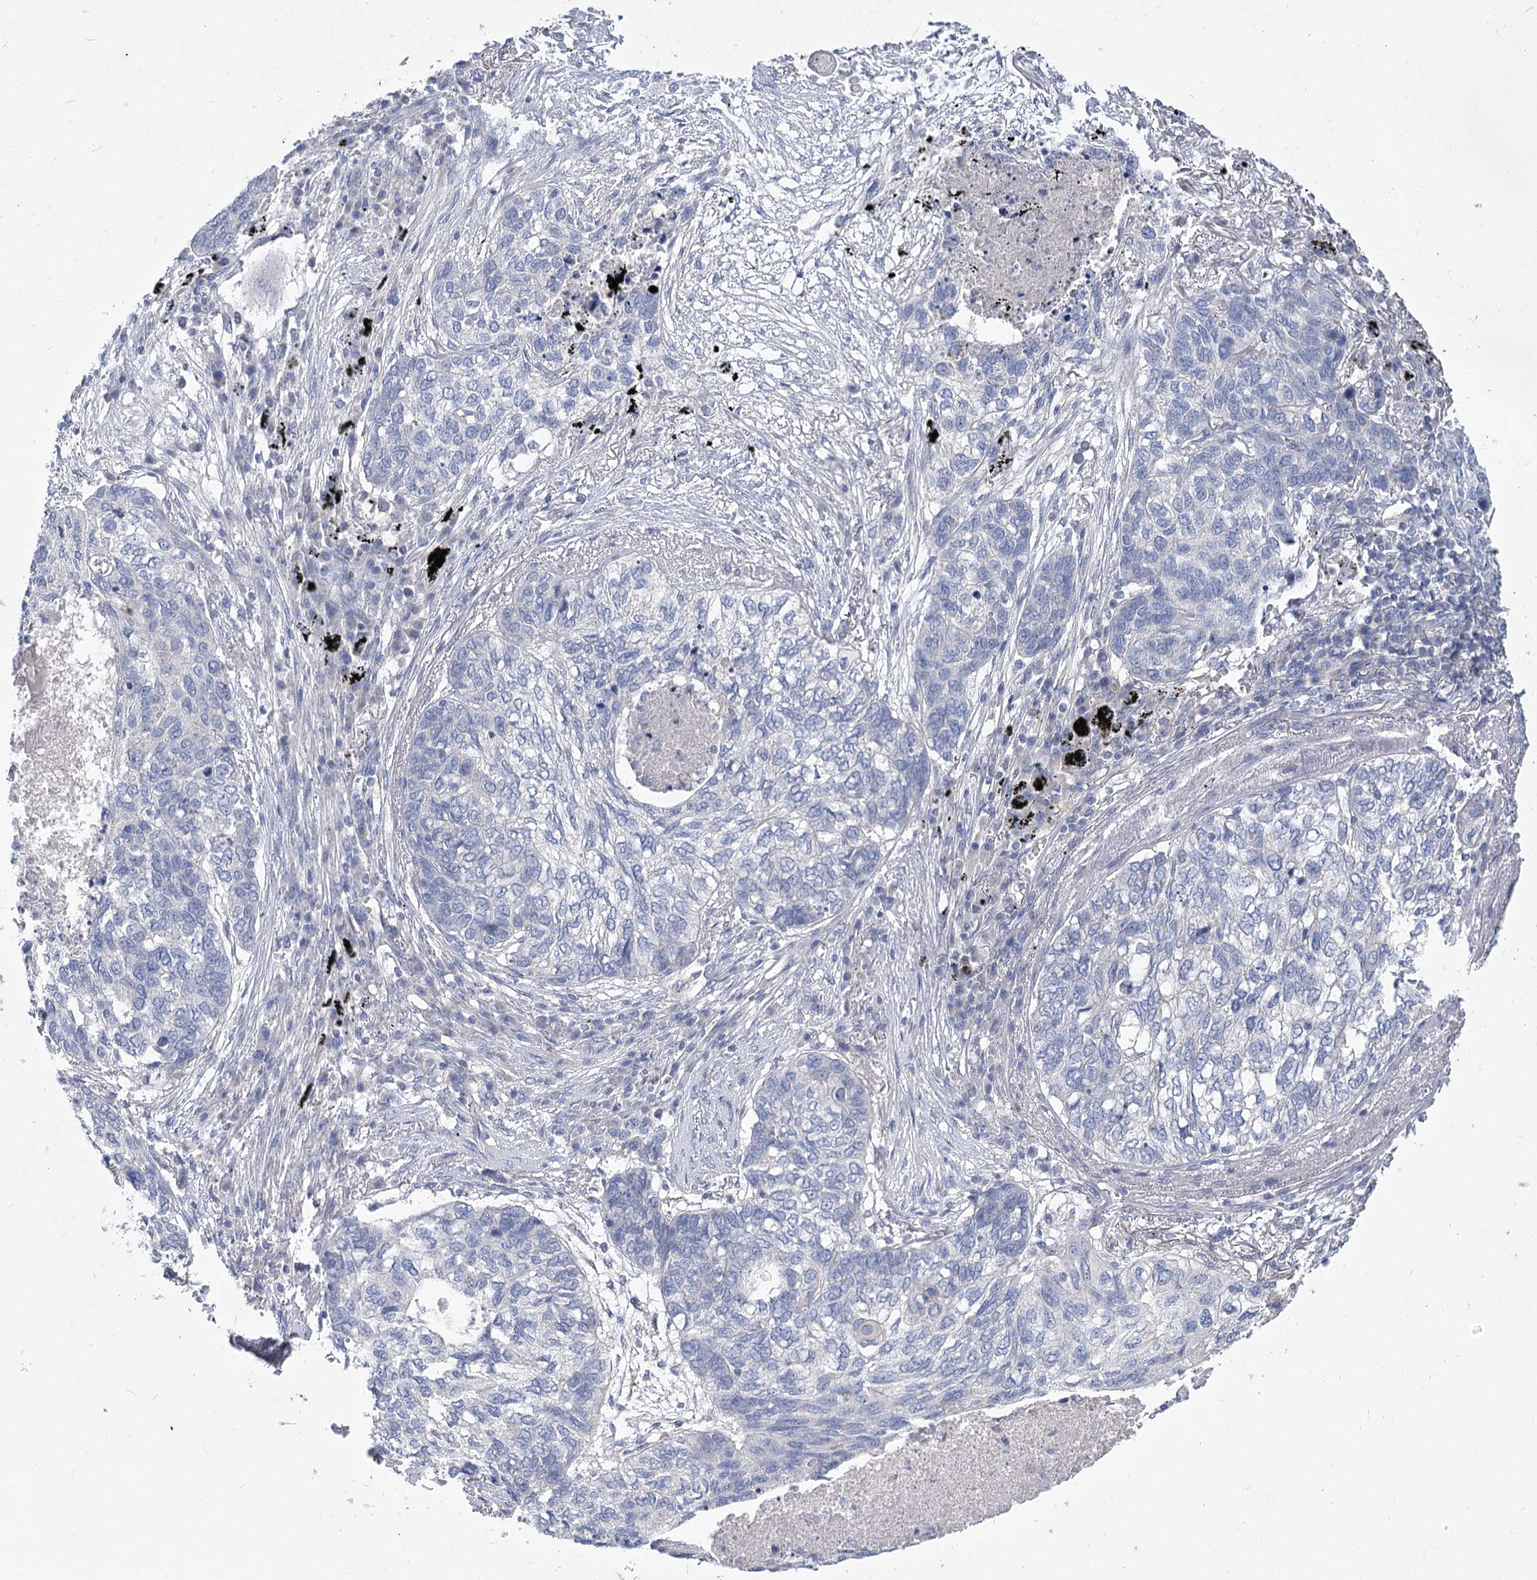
{"staining": {"intensity": "negative", "quantity": "none", "location": "none"}, "tissue": "lung cancer", "cell_type": "Tumor cells", "image_type": "cancer", "snomed": [{"axis": "morphology", "description": "Squamous cell carcinoma, NOS"}, {"axis": "topography", "description": "Lung"}], "caption": "High power microscopy histopathology image of an immunohistochemistry image of squamous cell carcinoma (lung), revealing no significant positivity in tumor cells. (Brightfield microscopy of DAB IHC at high magnification).", "gene": "SLC9A3", "patient": {"sex": "female", "age": 63}}